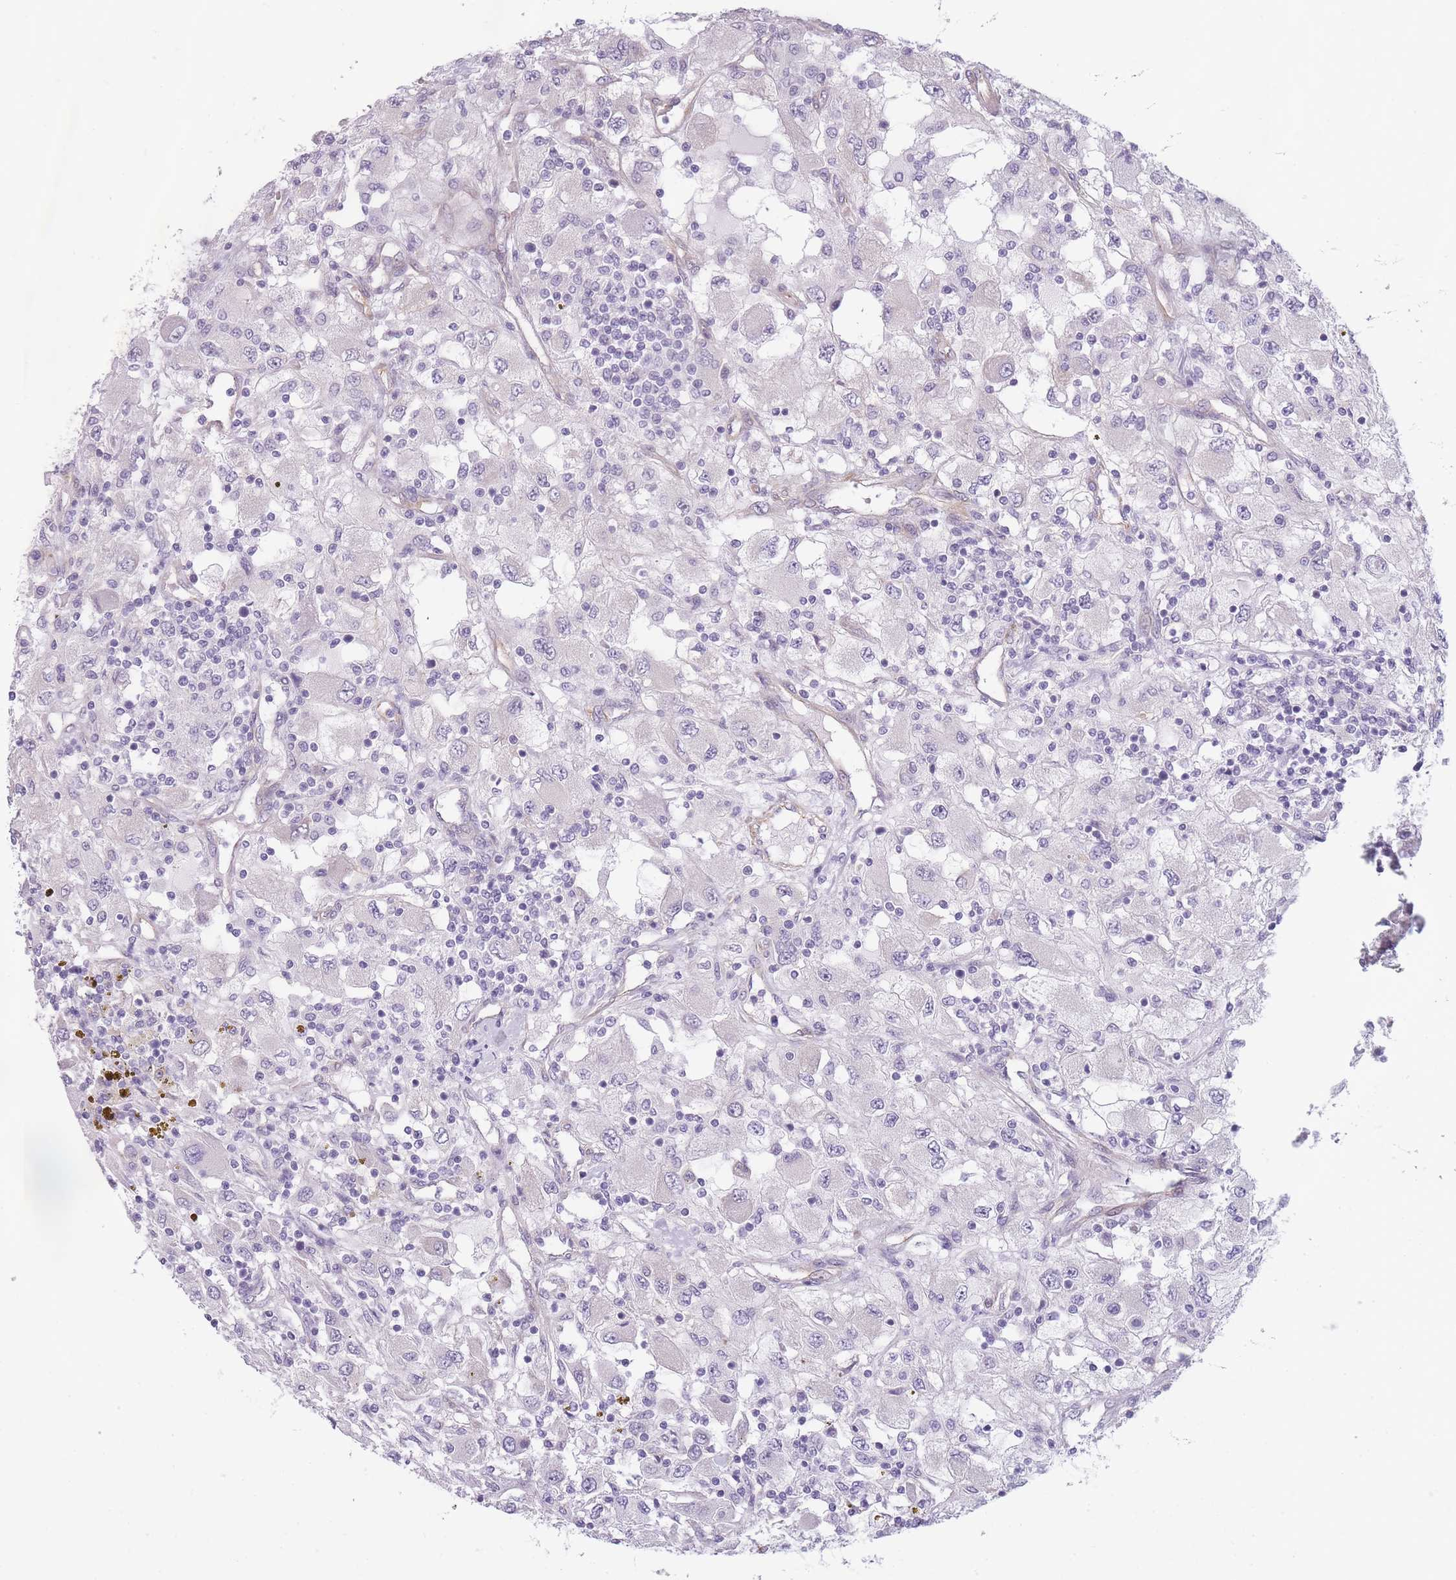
{"staining": {"intensity": "negative", "quantity": "none", "location": "none"}, "tissue": "renal cancer", "cell_type": "Tumor cells", "image_type": "cancer", "snomed": [{"axis": "morphology", "description": "Adenocarcinoma, NOS"}, {"axis": "topography", "description": "Kidney"}], "caption": "This image is of renal cancer stained with IHC to label a protein in brown with the nuclei are counter-stained blue. There is no expression in tumor cells.", "gene": "OR6B3", "patient": {"sex": "female", "age": 67}}